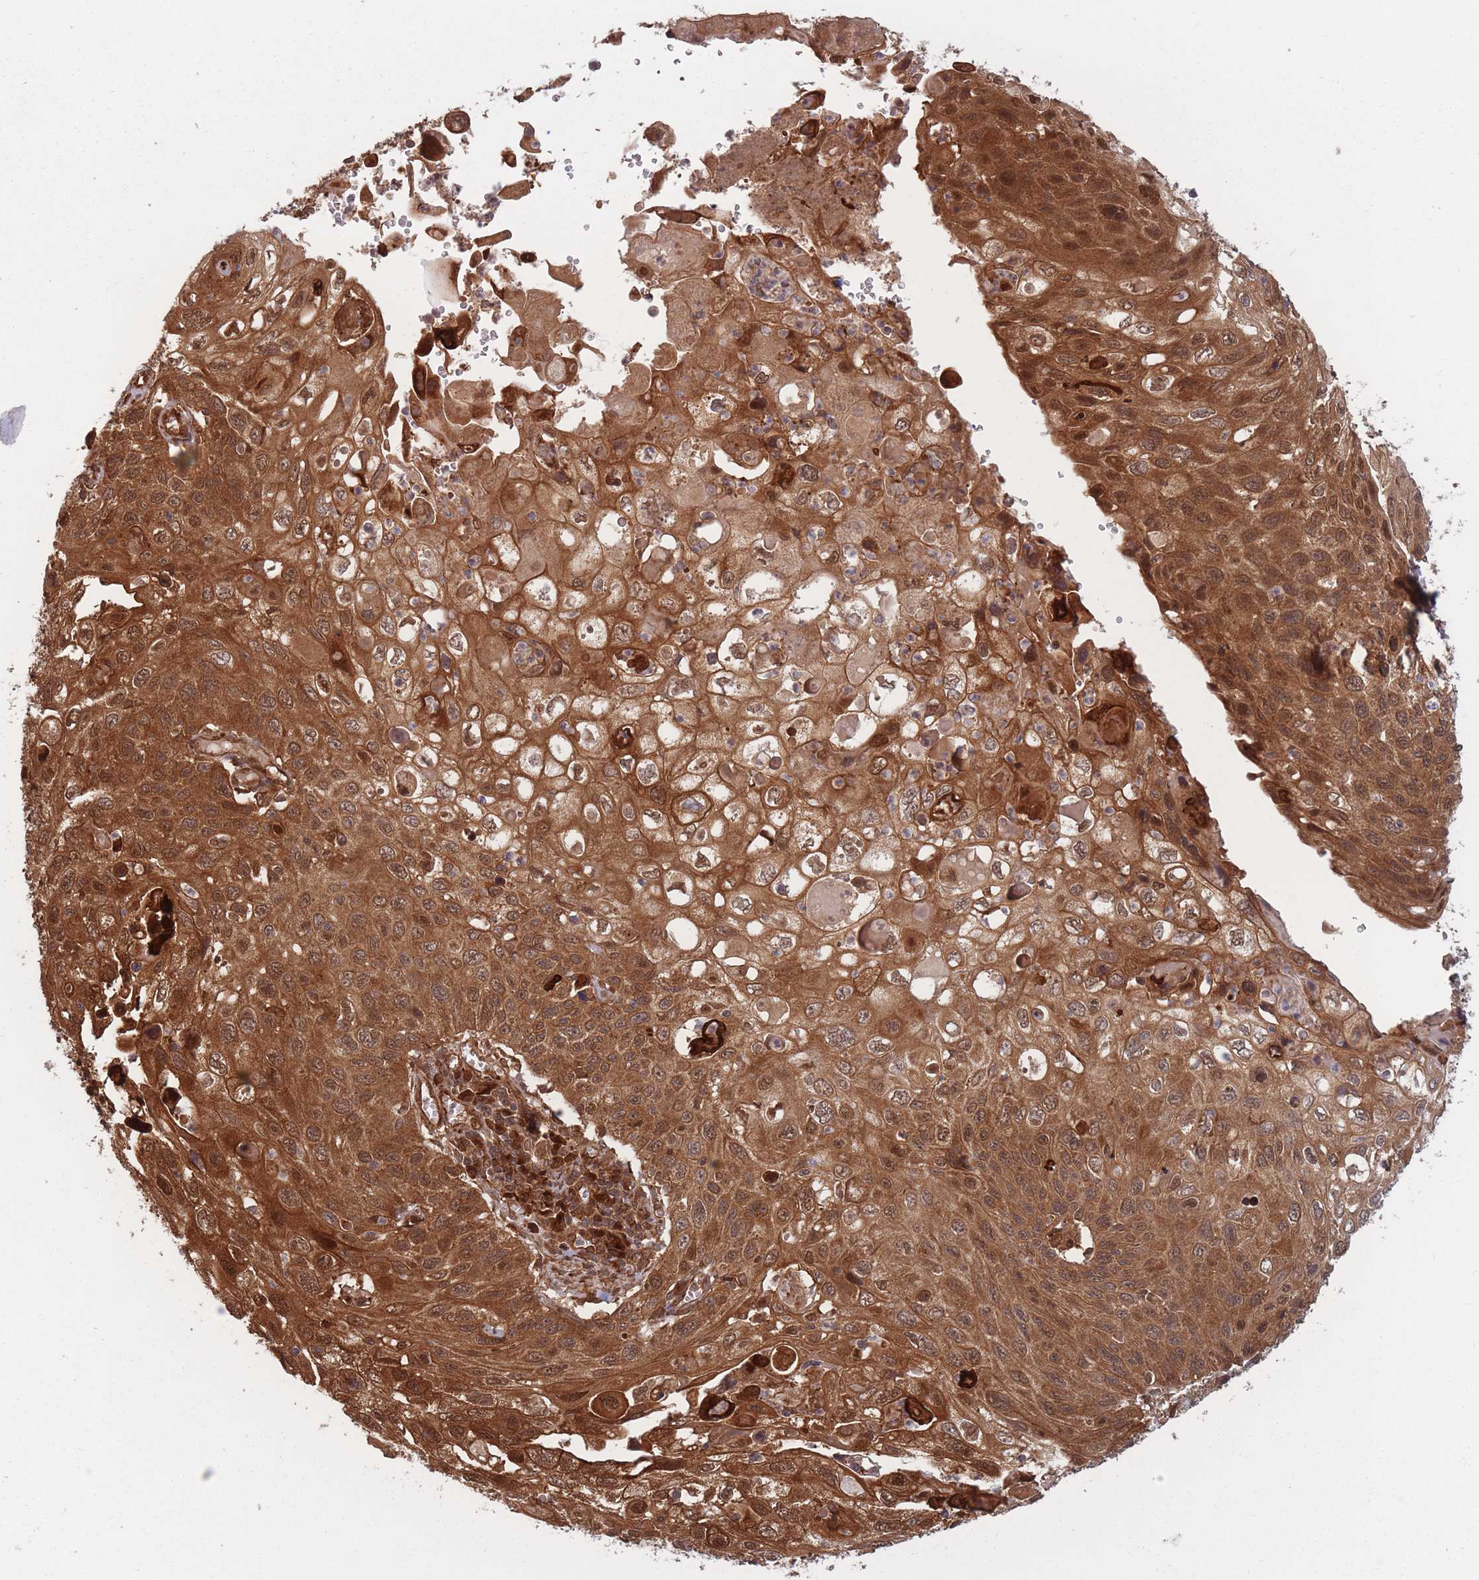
{"staining": {"intensity": "strong", "quantity": ">75%", "location": "cytoplasmic/membranous,nuclear"}, "tissue": "cervical cancer", "cell_type": "Tumor cells", "image_type": "cancer", "snomed": [{"axis": "morphology", "description": "Squamous cell carcinoma, NOS"}, {"axis": "topography", "description": "Cervix"}], "caption": "IHC histopathology image of neoplastic tissue: cervical cancer (squamous cell carcinoma) stained using immunohistochemistry (IHC) demonstrates high levels of strong protein expression localized specifically in the cytoplasmic/membranous and nuclear of tumor cells, appearing as a cytoplasmic/membranous and nuclear brown color.", "gene": "PODXL2", "patient": {"sex": "female", "age": 70}}